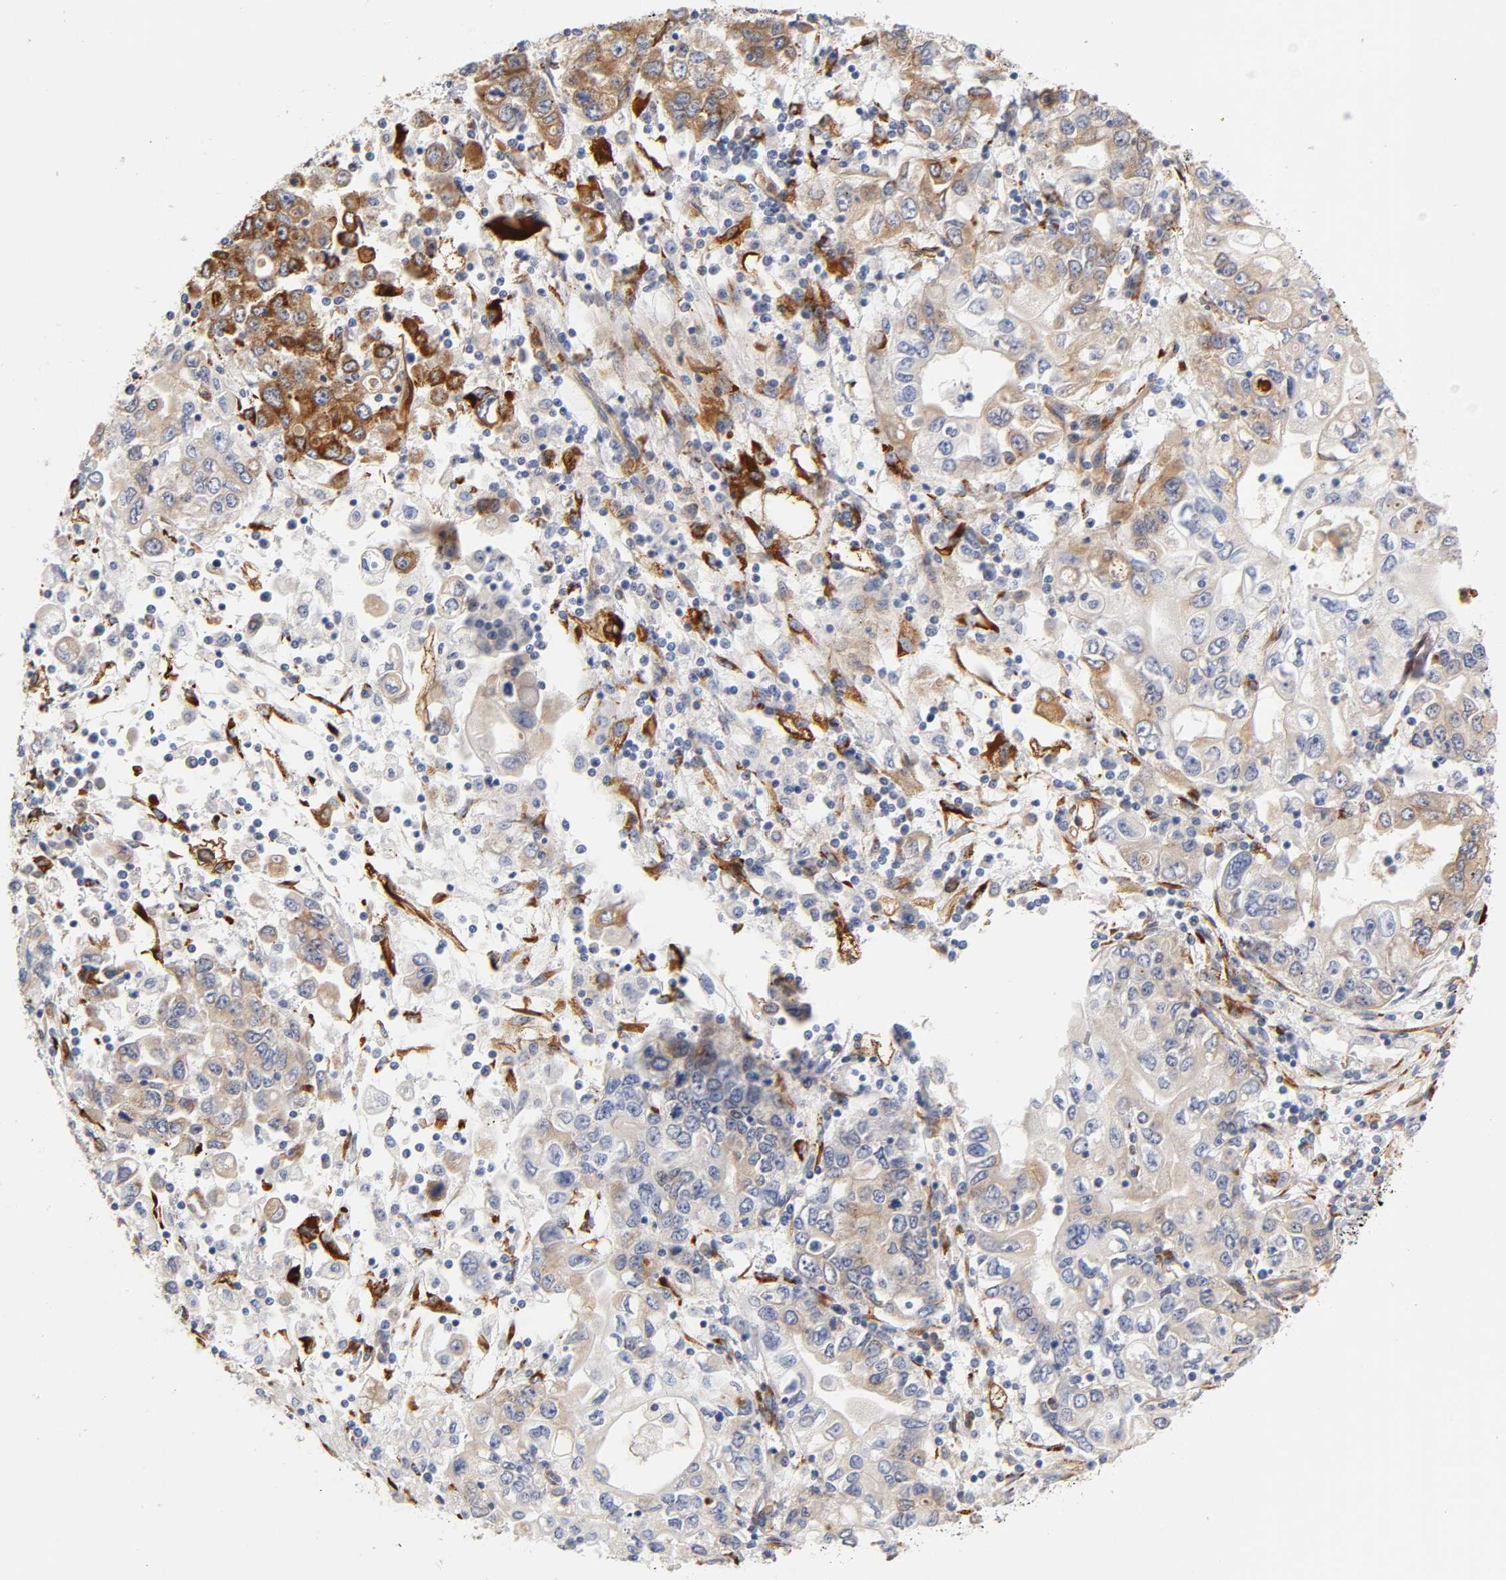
{"staining": {"intensity": "weak", "quantity": "25%-75%", "location": "cytoplasmic/membranous"}, "tissue": "stomach cancer", "cell_type": "Tumor cells", "image_type": "cancer", "snomed": [{"axis": "morphology", "description": "Adenocarcinoma, NOS"}, {"axis": "topography", "description": "Stomach, lower"}], "caption": "A brown stain highlights weak cytoplasmic/membranous positivity of a protein in stomach cancer tumor cells. Using DAB (brown) and hematoxylin (blue) stains, captured at high magnification using brightfield microscopy.", "gene": "LAMB1", "patient": {"sex": "female", "age": 72}}